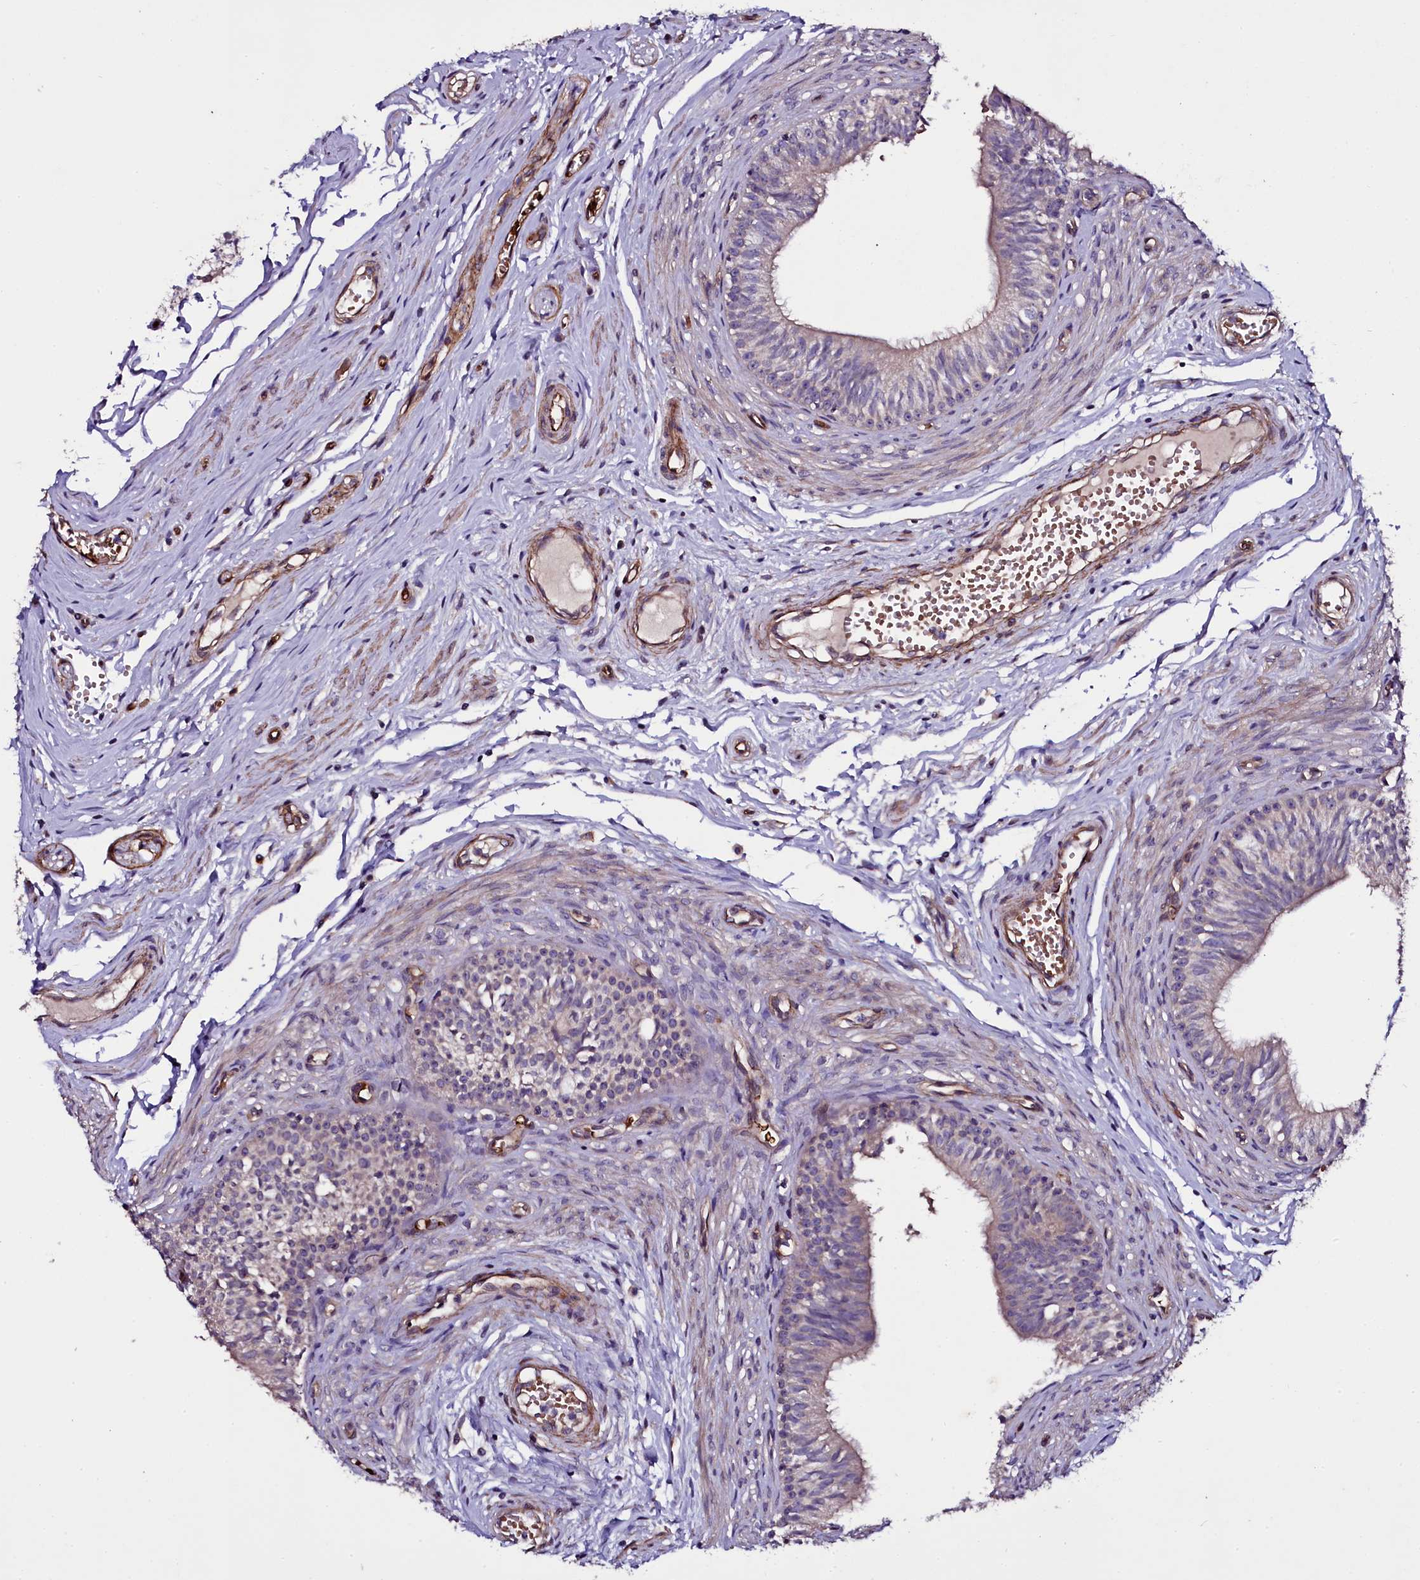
{"staining": {"intensity": "negative", "quantity": "none", "location": "none"}, "tissue": "epididymis", "cell_type": "Glandular cells", "image_type": "normal", "snomed": [{"axis": "morphology", "description": "Normal tissue, NOS"}, {"axis": "topography", "description": "Epididymis, spermatic cord, NOS"}], "caption": "This is an IHC image of normal epididymis. There is no expression in glandular cells.", "gene": "MEX3C", "patient": {"sex": "male", "age": 22}}